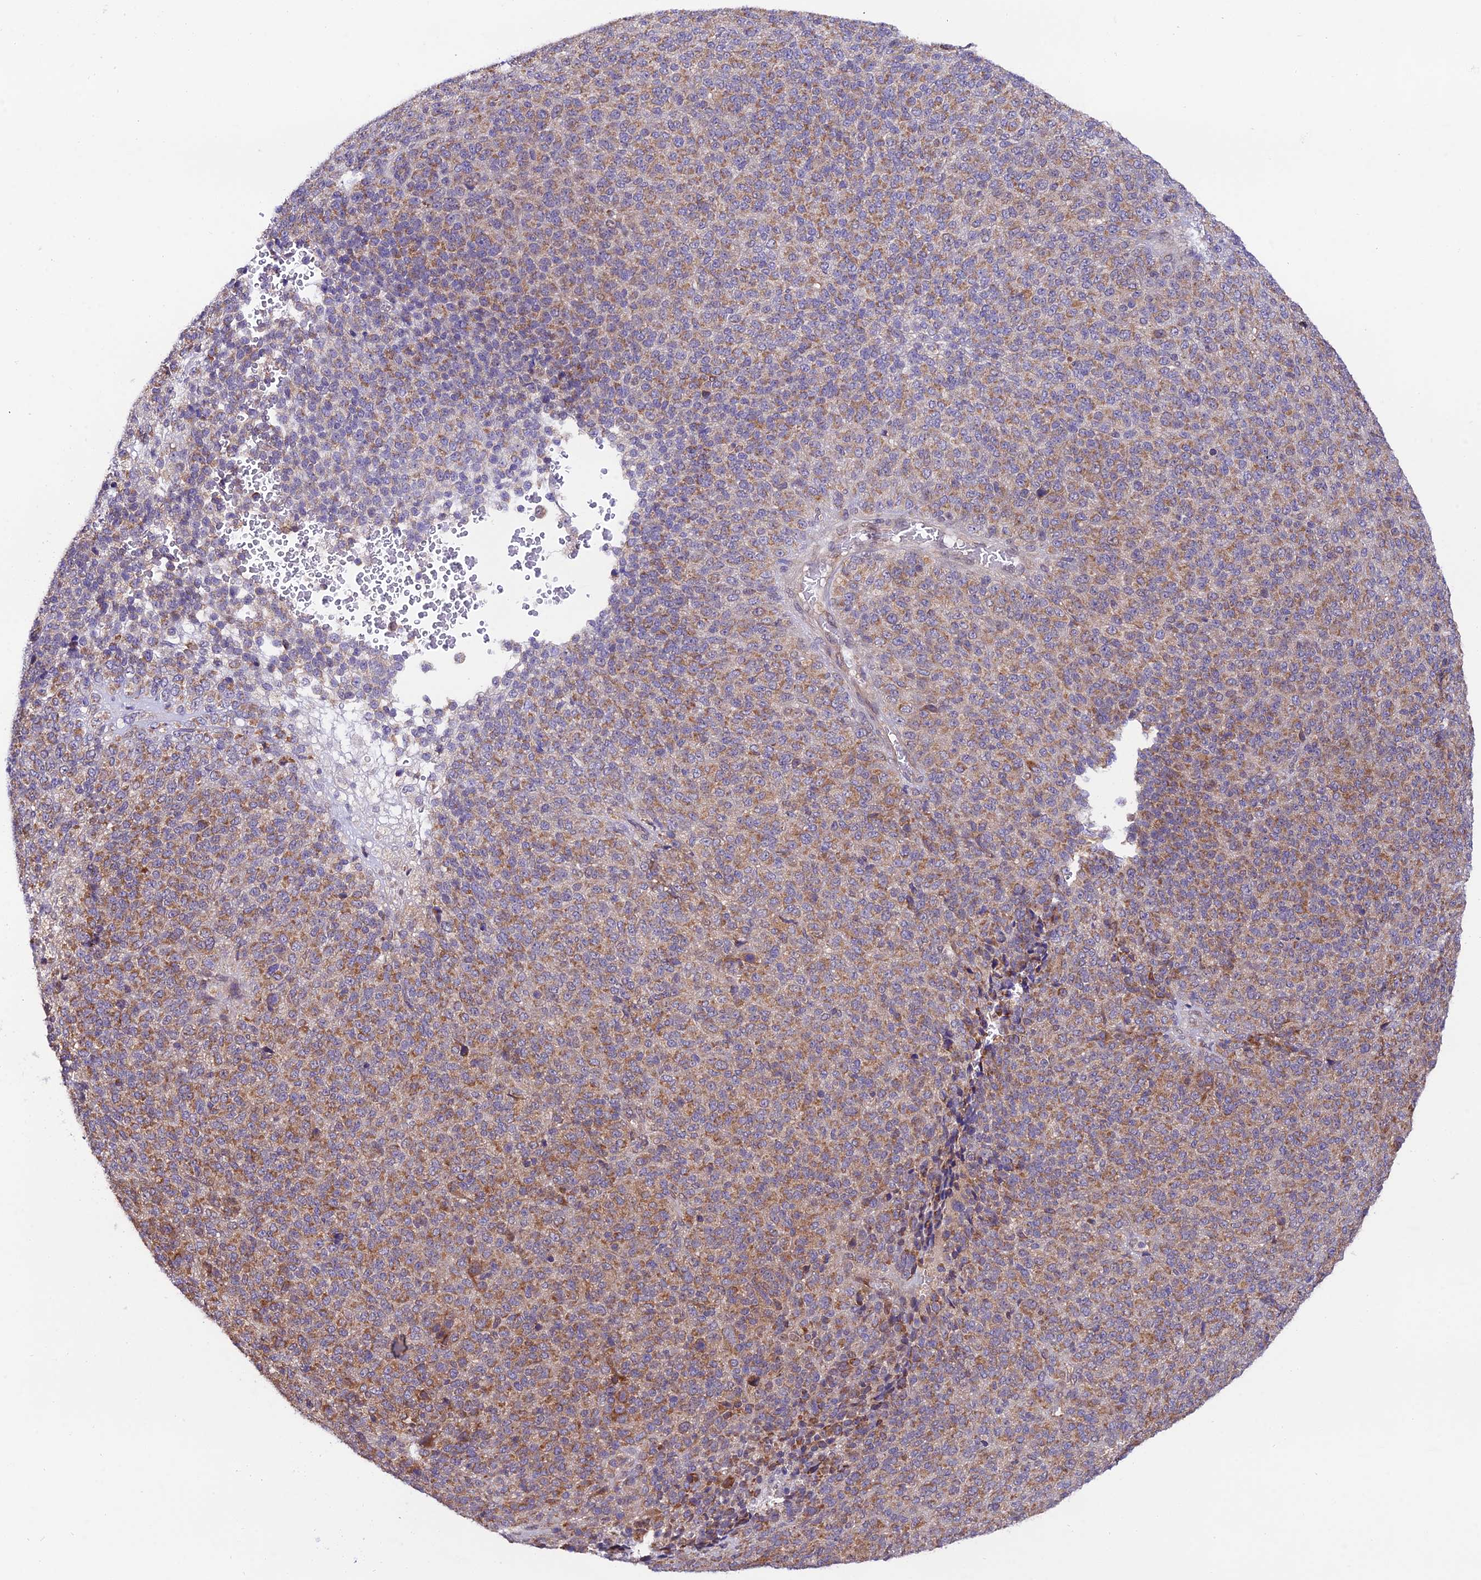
{"staining": {"intensity": "moderate", "quantity": "25%-75%", "location": "cytoplasmic/membranous"}, "tissue": "melanoma", "cell_type": "Tumor cells", "image_type": "cancer", "snomed": [{"axis": "morphology", "description": "Malignant melanoma, Metastatic site"}, {"axis": "topography", "description": "Brain"}], "caption": "This photomicrograph shows immunohistochemistry (IHC) staining of malignant melanoma (metastatic site), with medium moderate cytoplasmic/membranous staining in approximately 25%-75% of tumor cells.", "gene": "TRIM40", "patient": {"sex": "female", "age": 56}}